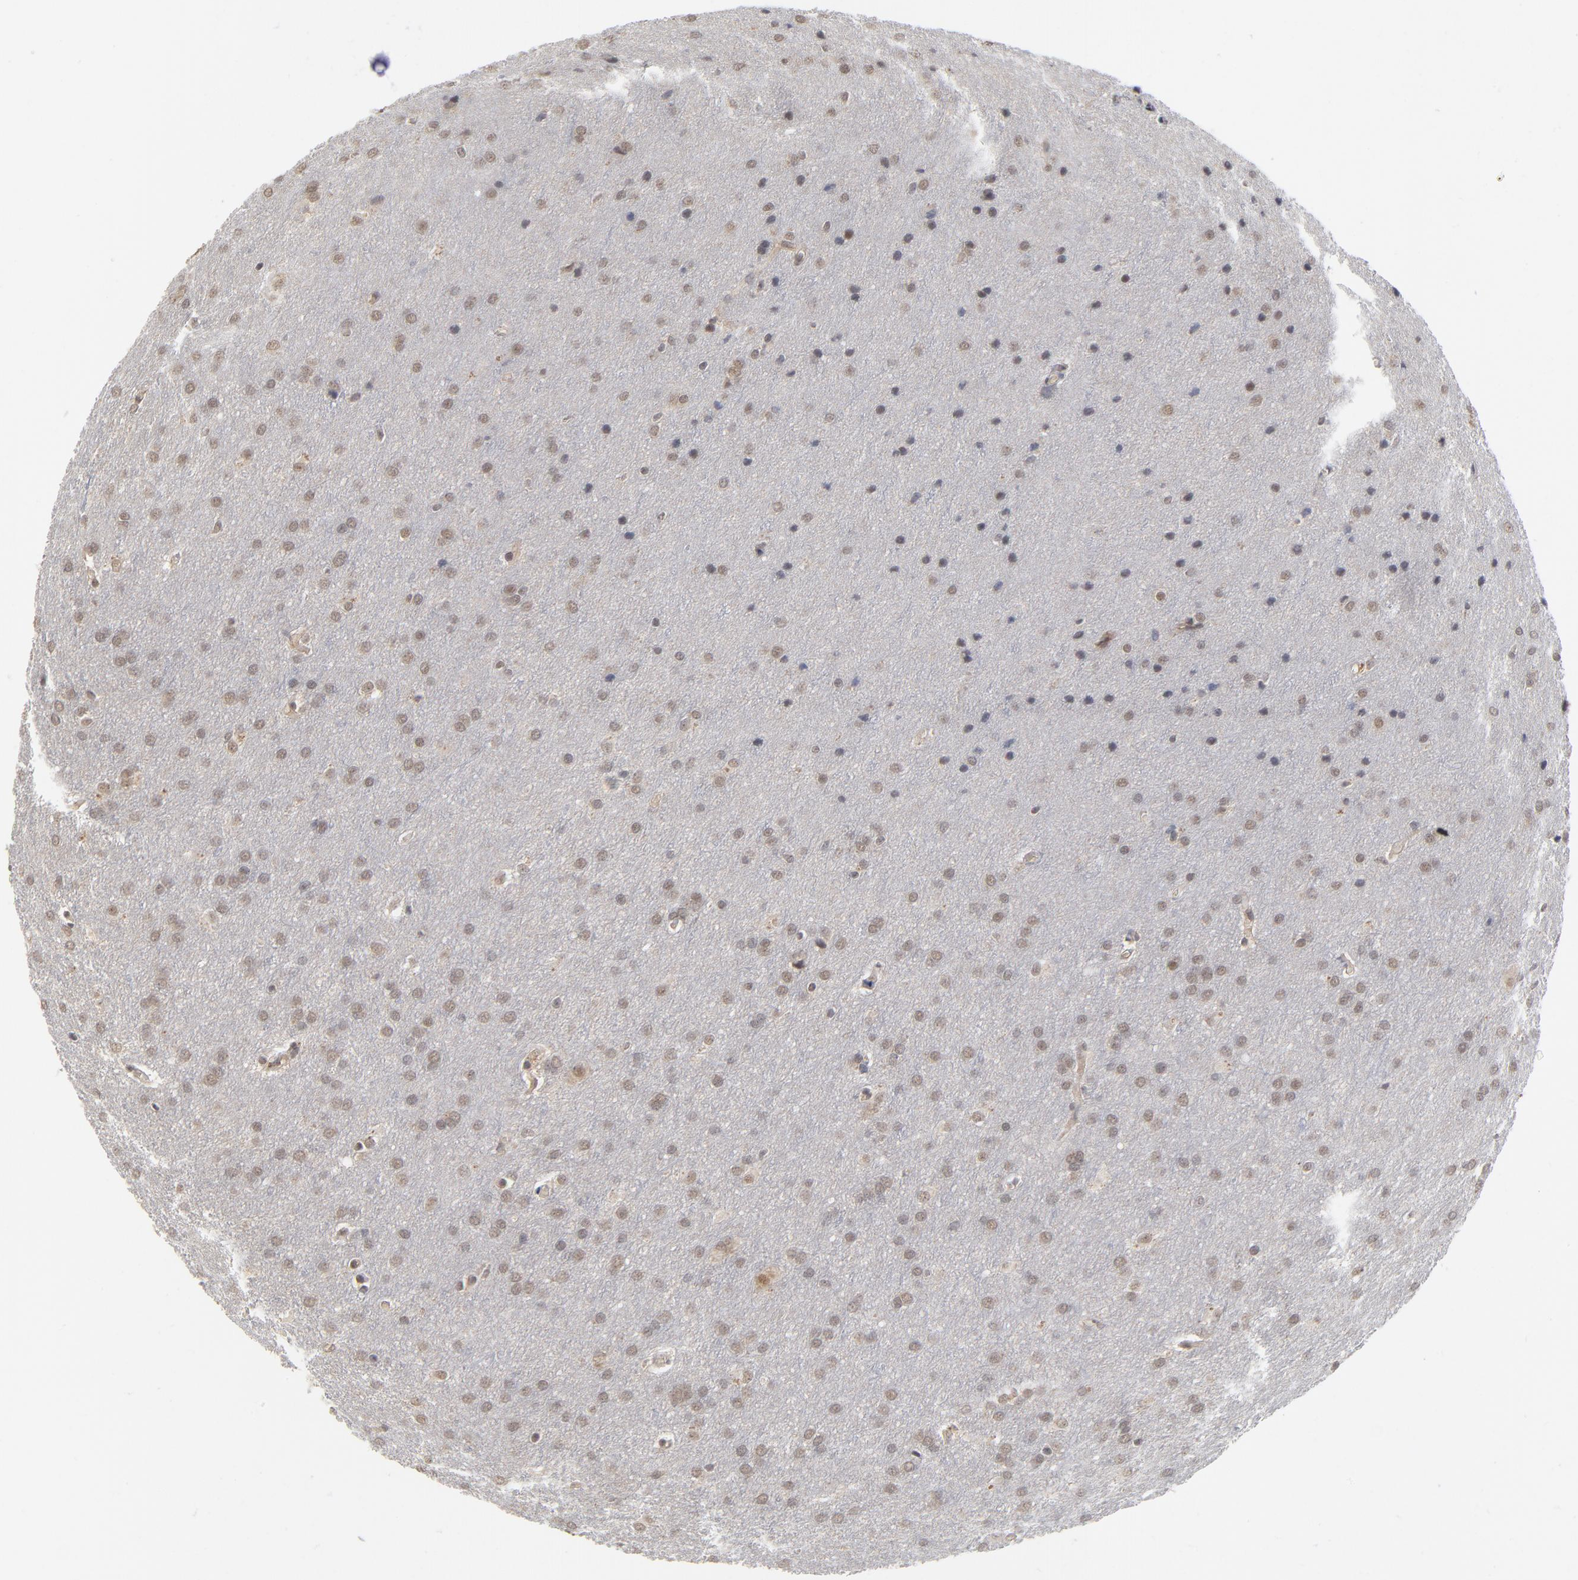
{"staining": {"intensity": "weak", "quantity": ">75%", "location": "nuclear"}, "tissue": "glioma", "cell_type": "Tumor cells", "image_type": "cancer", "snomed": [{"axis": "morphology", "description": "Glioma, malignant, Low grade"}, {"axis": "topography", "description": "Brain"}], "caption": "An image showing weak nuclear staining in approximately >75% of tumor cells in glioma, as visualized by brown immunohistochemical staining.", "gene": "WSB1", "patient": {"sex": "female", "age": 32}}